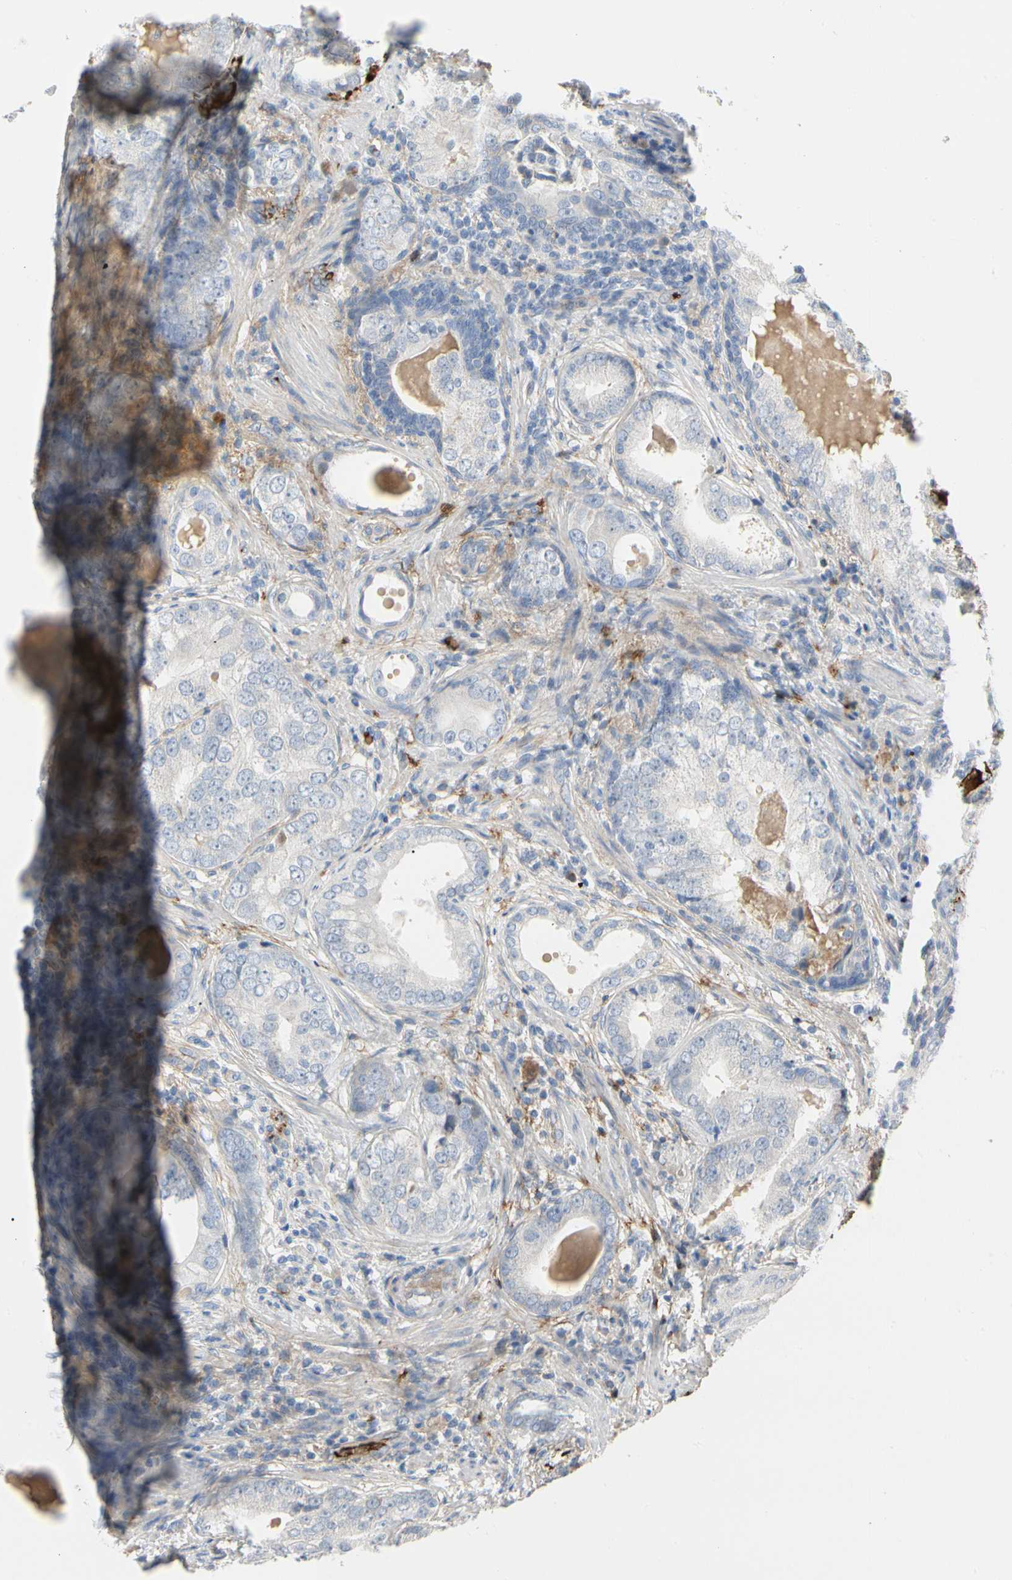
{"staining": {"intensity": "negative", "quantity": "none", "location": "none"}, "tissue": "prostate cancer", "cell_type": "Tumor cells", "image_type": "cancer", "snomed": [{"axis": "morphology", "description": "Adenocarcinoma, High grade"}, {"axis": "topography", "description": "Prostate"}], "caption": "This image is of prostate high-grade adenocarcinoma stained with IHC to label a protein in brown with the nuclei are counter-stained blue. There is no staining in tumor cells.", "gene": "FGB", "patient": {"sex": "male", "age": 66}}